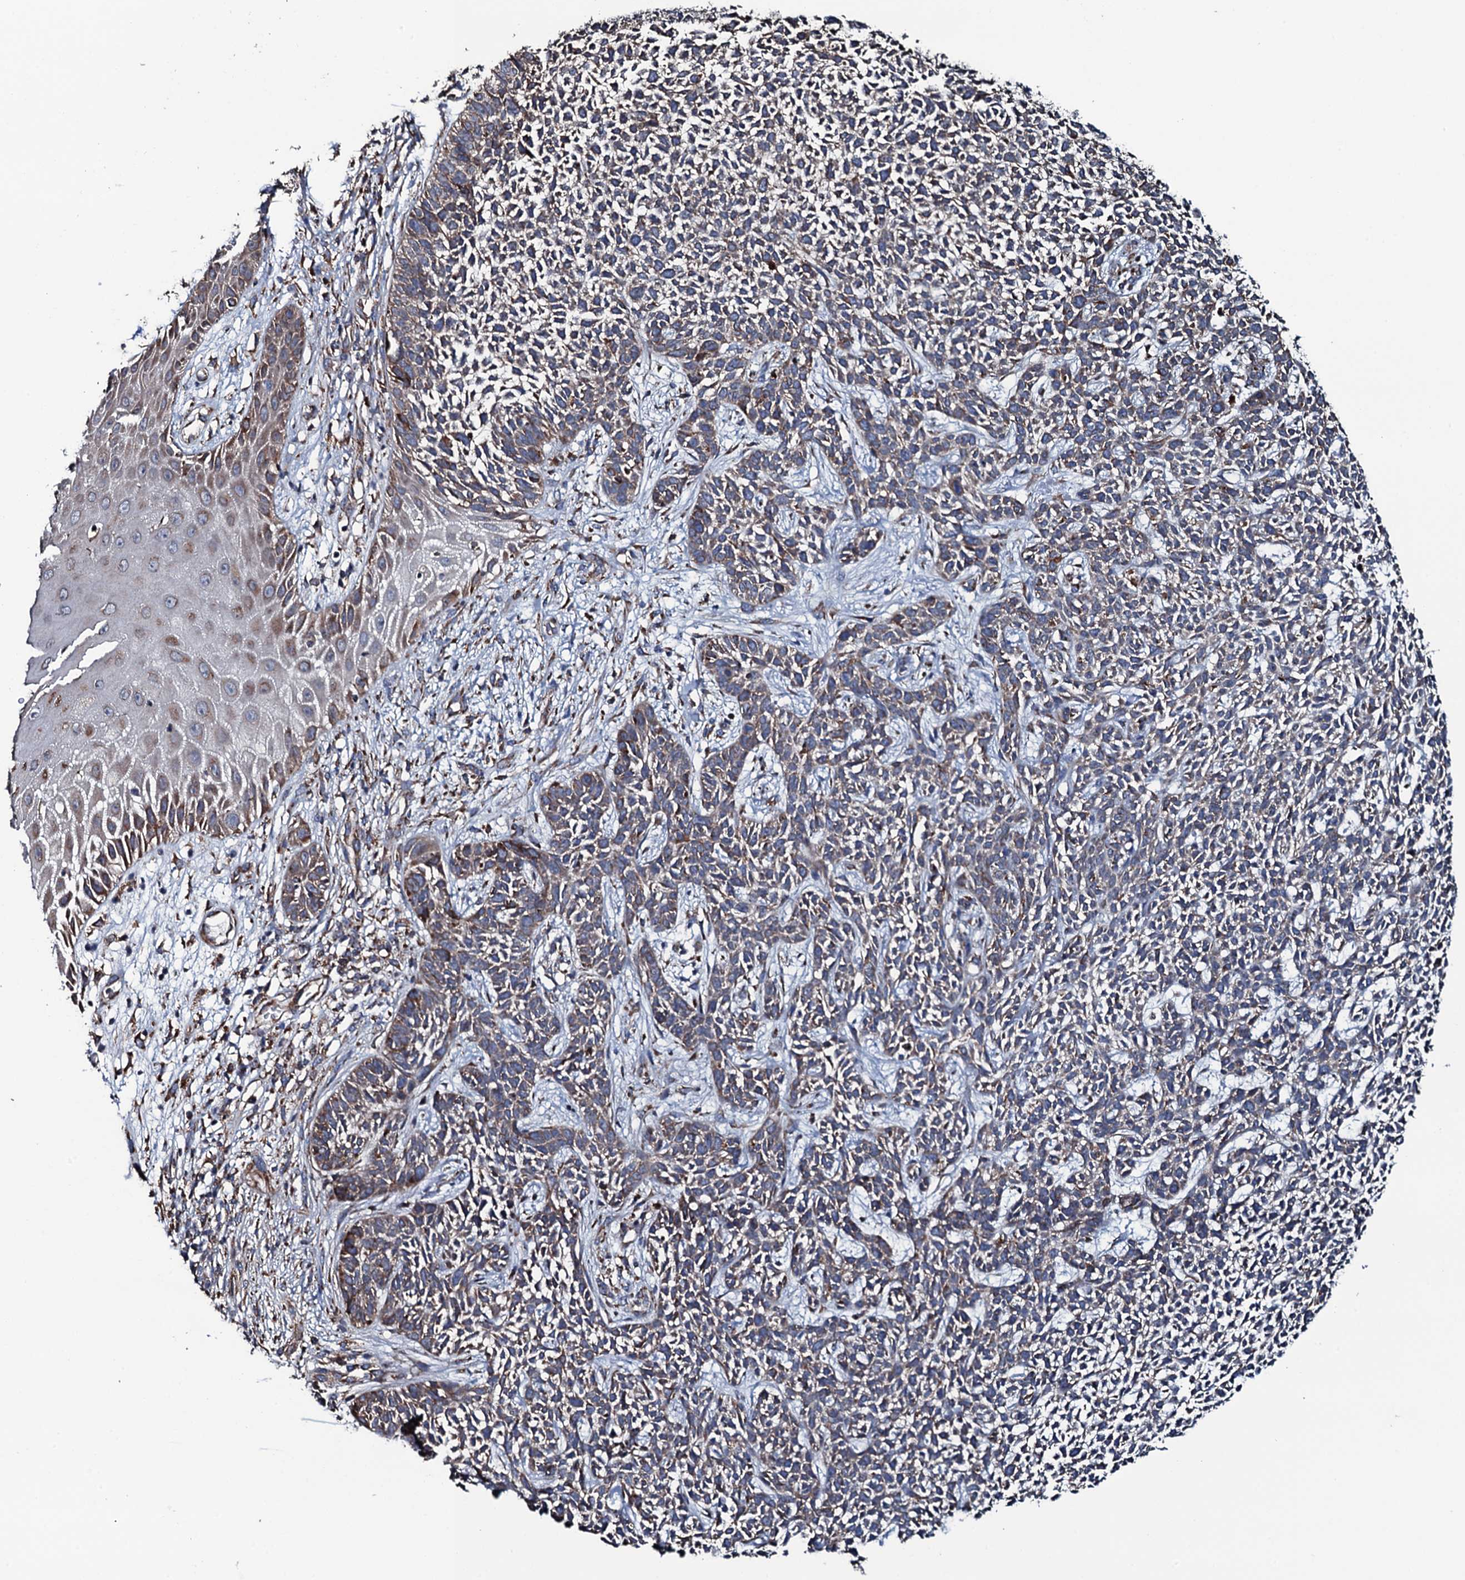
{"staining": {"intensity": "weak", "quantity": ">75%", "location": "cytoplasmic/membranous"}, "tissue": "skin cancer", "cell_type": "Tumor cells", "image_type": "cancer", "snomed": [{"axis": "morphology", "description": "Basal cell carcinoma"}, {"axis": "topography", "description": "Skin"}], "caption": "This image shows IHC staining of skin basal cell carcinoma, with low weak cytoplasmic/membranous expression in approximately >75% of tumor cells.", "gene": "RAB12", "patient": {"sex": "female", "age": 84}}